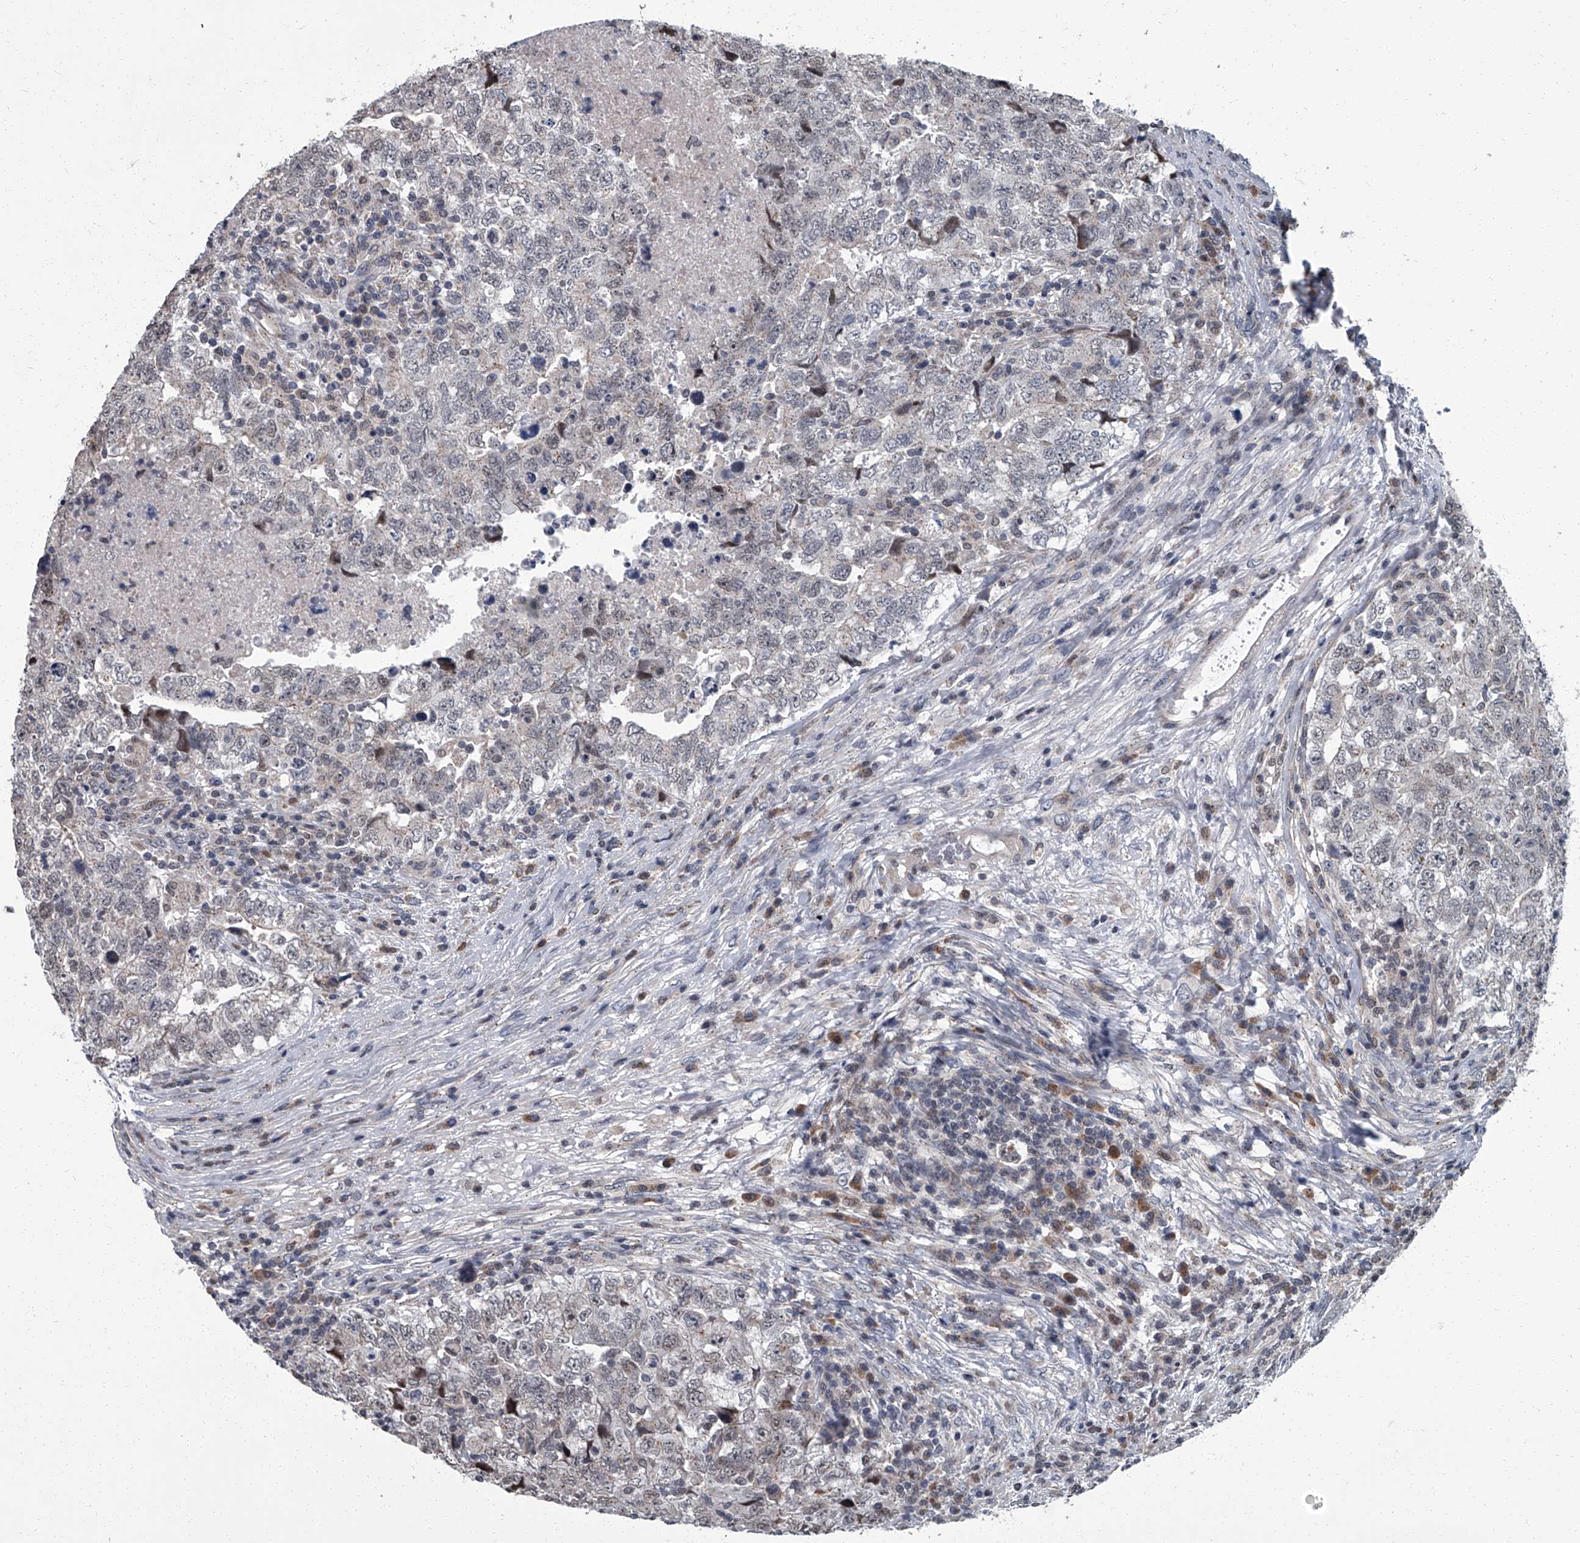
{"staining": {"intensity": "negative", "quantity": "none", "location": "none"}, "tissue": "testis cancer", "cell_type": "Tumor cells", "image_type": "cancer", "snomed": [{"axis": "morphology", "description": "Carcinoma, Embryonal, NOS"}, {"axis": "topography", "description": "Testis"}], "caption": "DAB (3,3'-diaminobenzidine) immunohistochemical staining of embryonal carcinoma (testis) demonstrates no significant expression in tumor cells. Nuclei are stained in blue.", "gene": "ZNF274", "patient": {"sex": "male", "age": 37}}